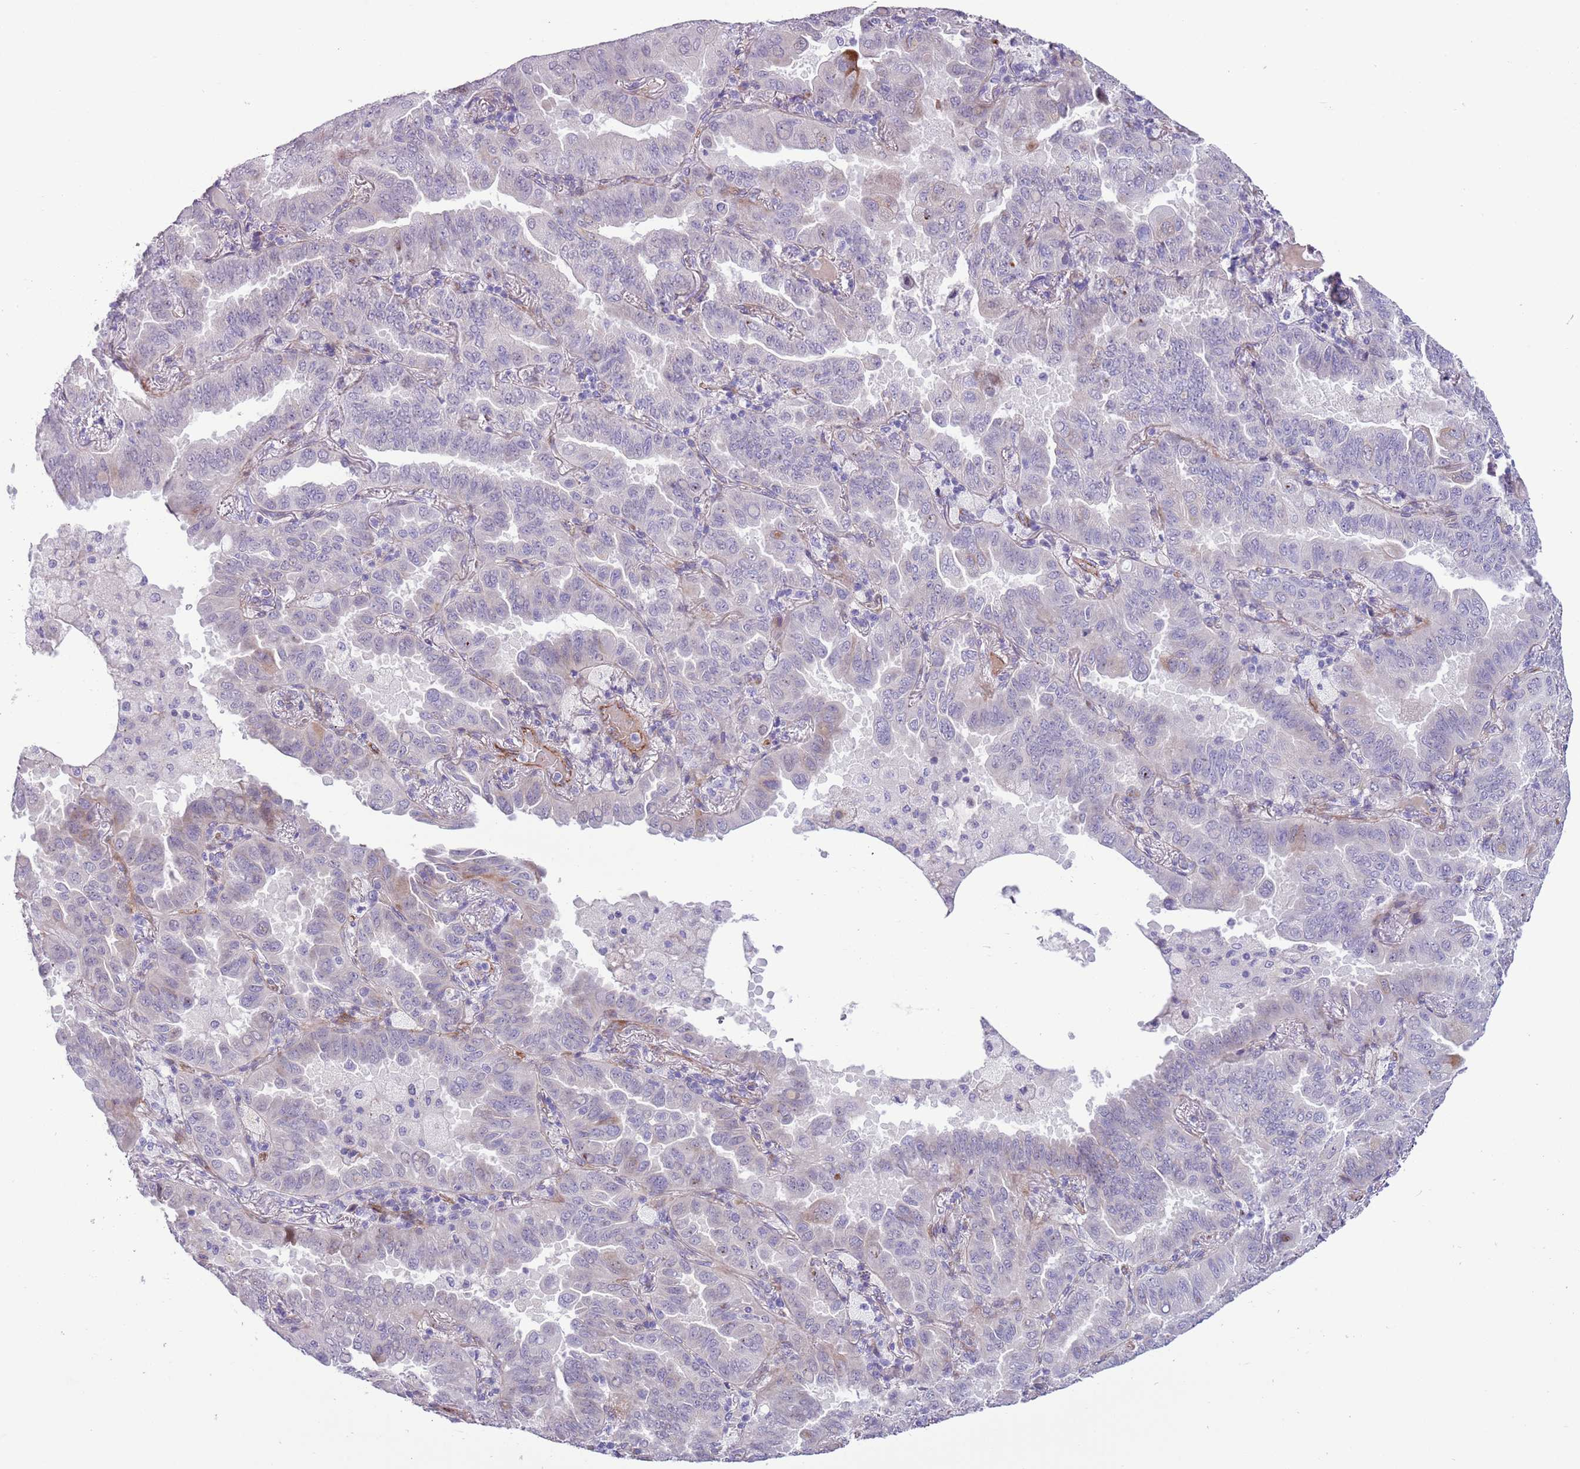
{"staining": {"intensity": "negative", "quantity": "none", "location": "none"}, "tissue": "lung cancer", "cell_type": "Tumor cells", "image_type": "cancer", "snomed": [{"axis": "morphology", "description": "Adenocarcinoma, NOS"}, {"axis": "topography", "description": "Lung"}], "caption": "Protein analysis of lung cancer (adenocarcinoma) displays no significant expression in tumor cells.", "gene": "MRPL32", "patient": {"sex": "male", "age": 64}}